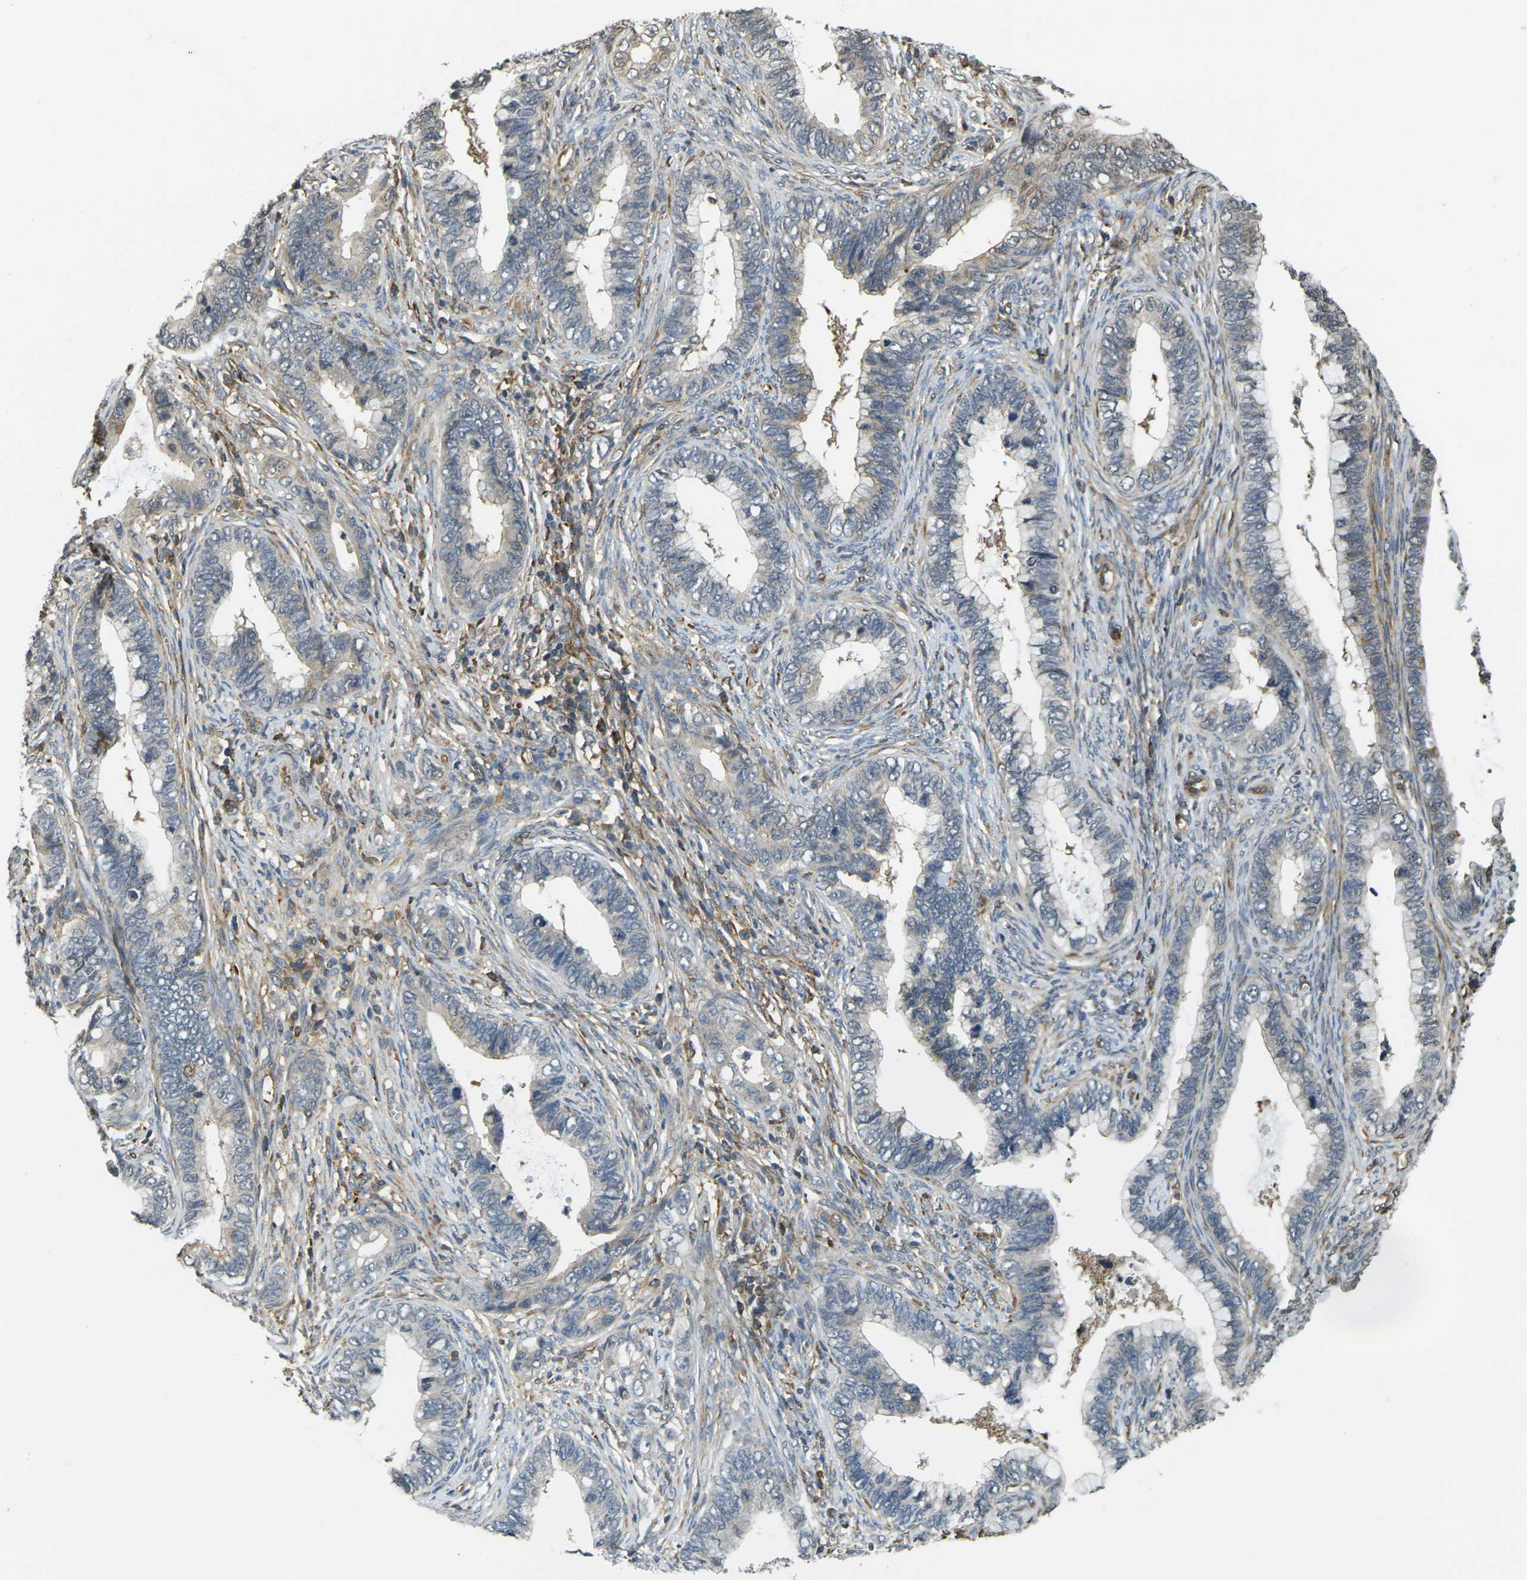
{"staining": {"intensity": "negative", "quantity": "none", "location": "none"}, "tissue": "cervical cancer", "cell_type": "Tumor cells", "image_type": "cancer", "snomed": [{"axis": "morphology", "description": "Adenocarcinoma, NOS"}, {"axis": "topography", "description": "Cervix"}], "caption": "DAB (3,3'-diaminobenzidine) immunohistochemical staining of cervical cancer (adenocarcinoma) displays no significant positivity in tumor cells.", "gene": "CAST", "patient": {"sex": "female", "age": 44}}